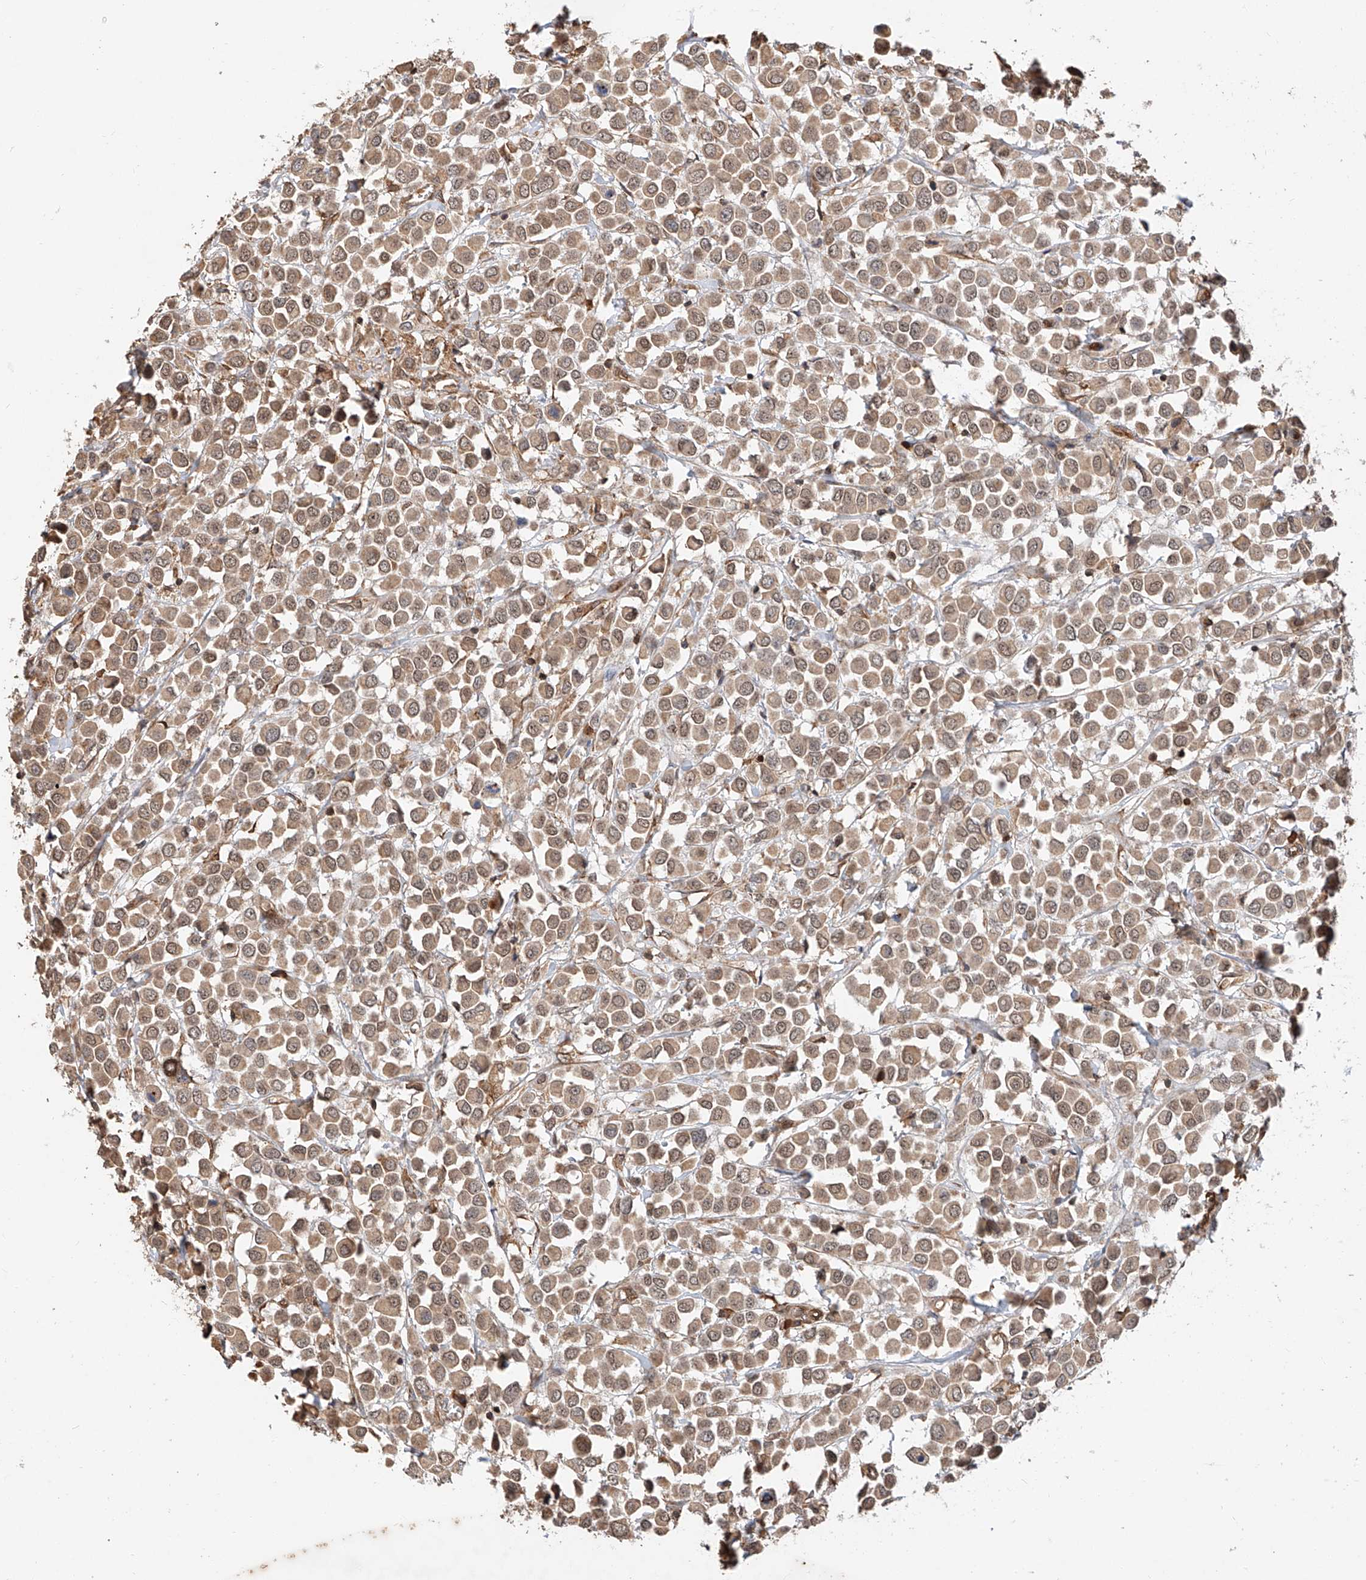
{"staining": {"intensity": "weak", "quantity": ">75%", "location": "cytoplasmic/membranous,nuclear"}, "tissue": "breast cancer", "cell_type": "Tumor cells", "image_type": "cancer", "snomed": [{"axis": "morphology", "description": "Duct carcinoma"}, {"axis": "topography", "description": "Breast"}], "caption": "An immunohistochemistry (IHC) photomicrograph of neoplastic tissue is shown. Protein staining in brown highlights weak cytoplasmic/membranous and nuclear positivity in infiltrating ductal carcinoma (breast) within tumor cells. (DAB (3,3'-diaminobenzidine) IHC with brightfield microscopy, high magnification).", "gene": "RILPL2", "patient": {"sex": "female", "age": 61}}